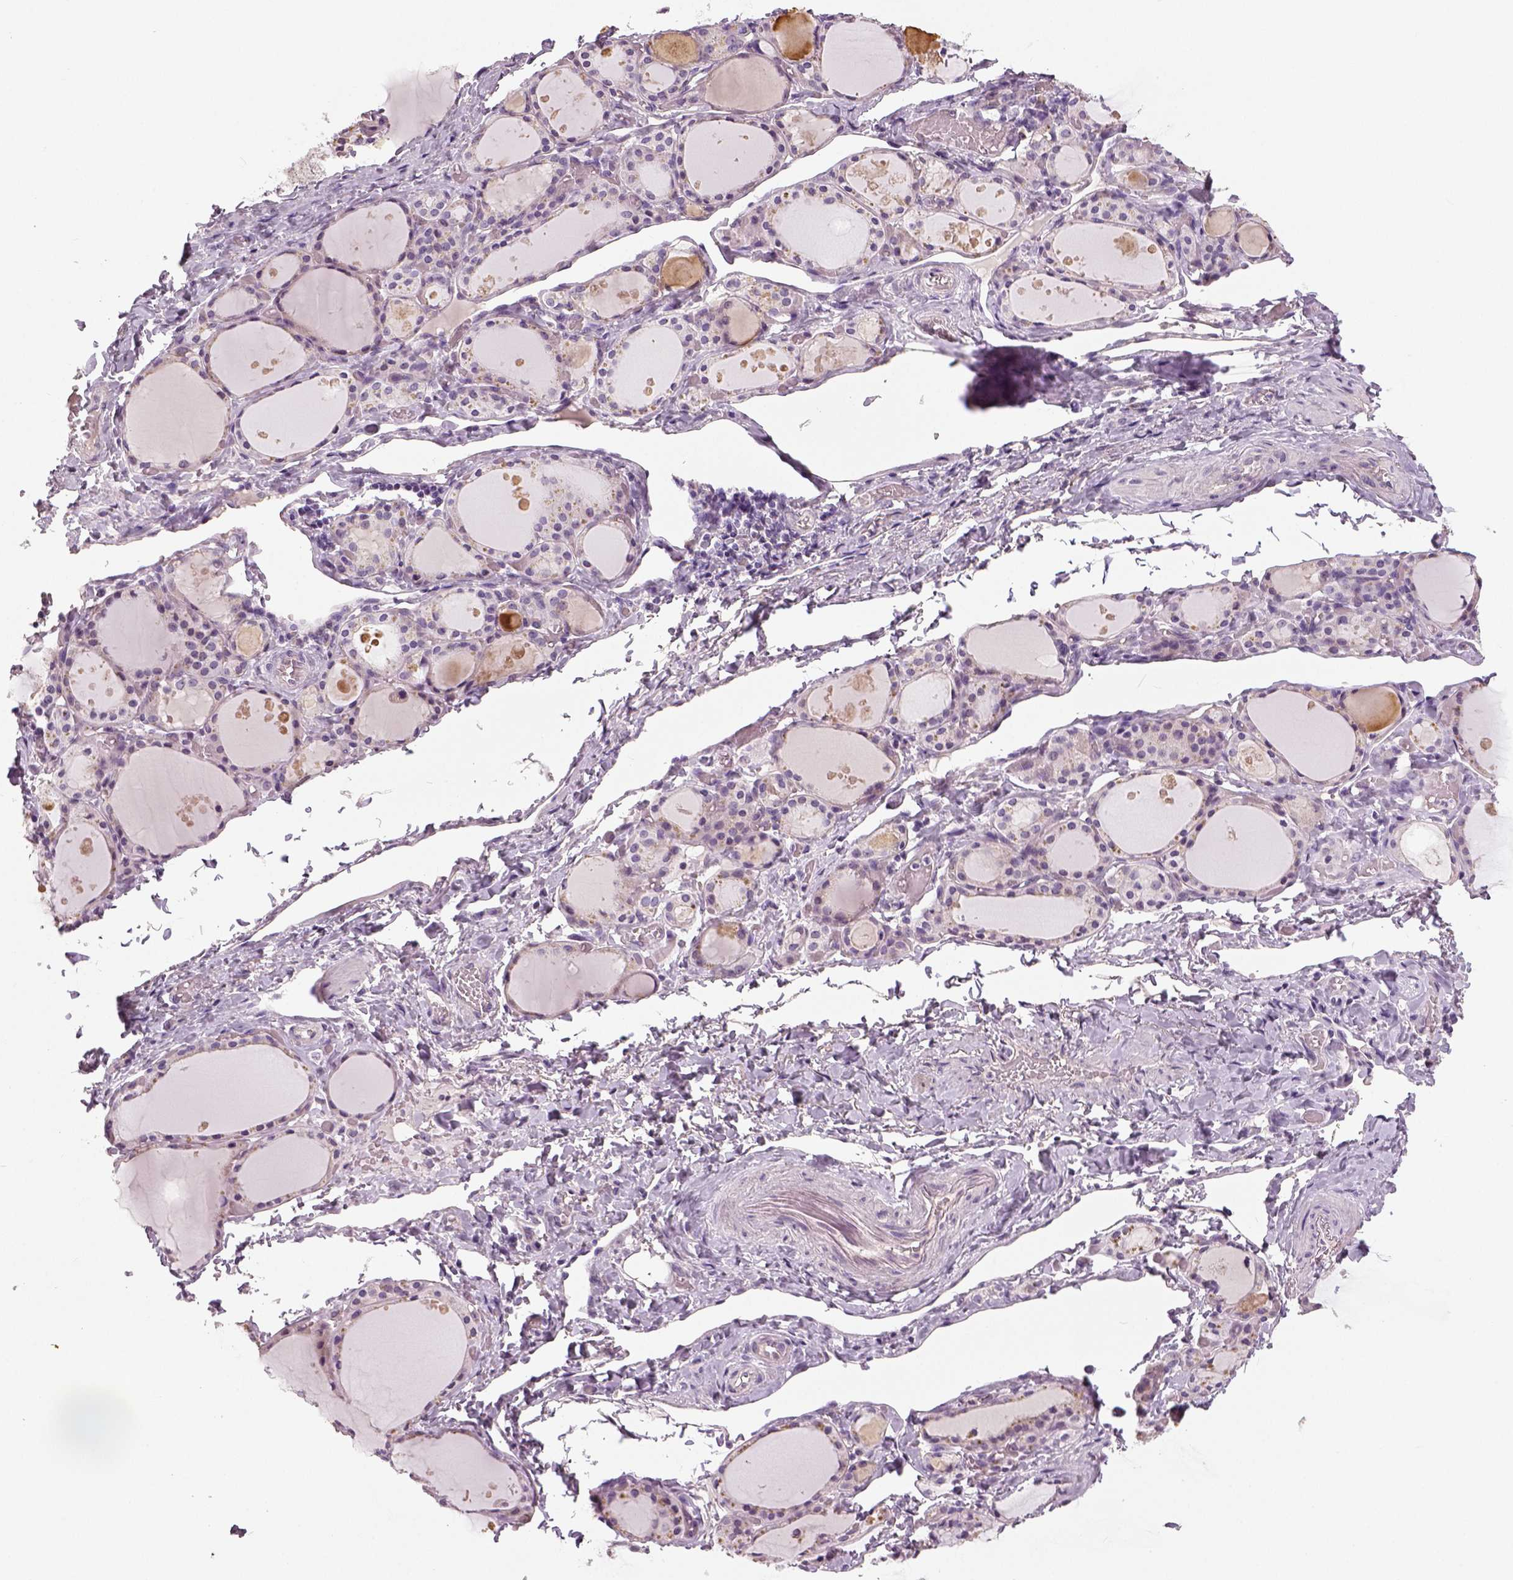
{"staining": {"intensity": "negative", "quantity": "none", "location": "none"}, "tissue": "thyroid gland", "cell_type": "Glandular cells", "image_type": "normal", "snomed": [{"axis": "morphology", "description": "Normal tissue, NOS"}, {"axis": "topography", "description": "Thyroid gland"}], "caption": "IHC of benign thyroid gland demonstrates no expression in glandular cells.", "gene": "NECAB1", "patient": {"sex": "male", "age": 68}}